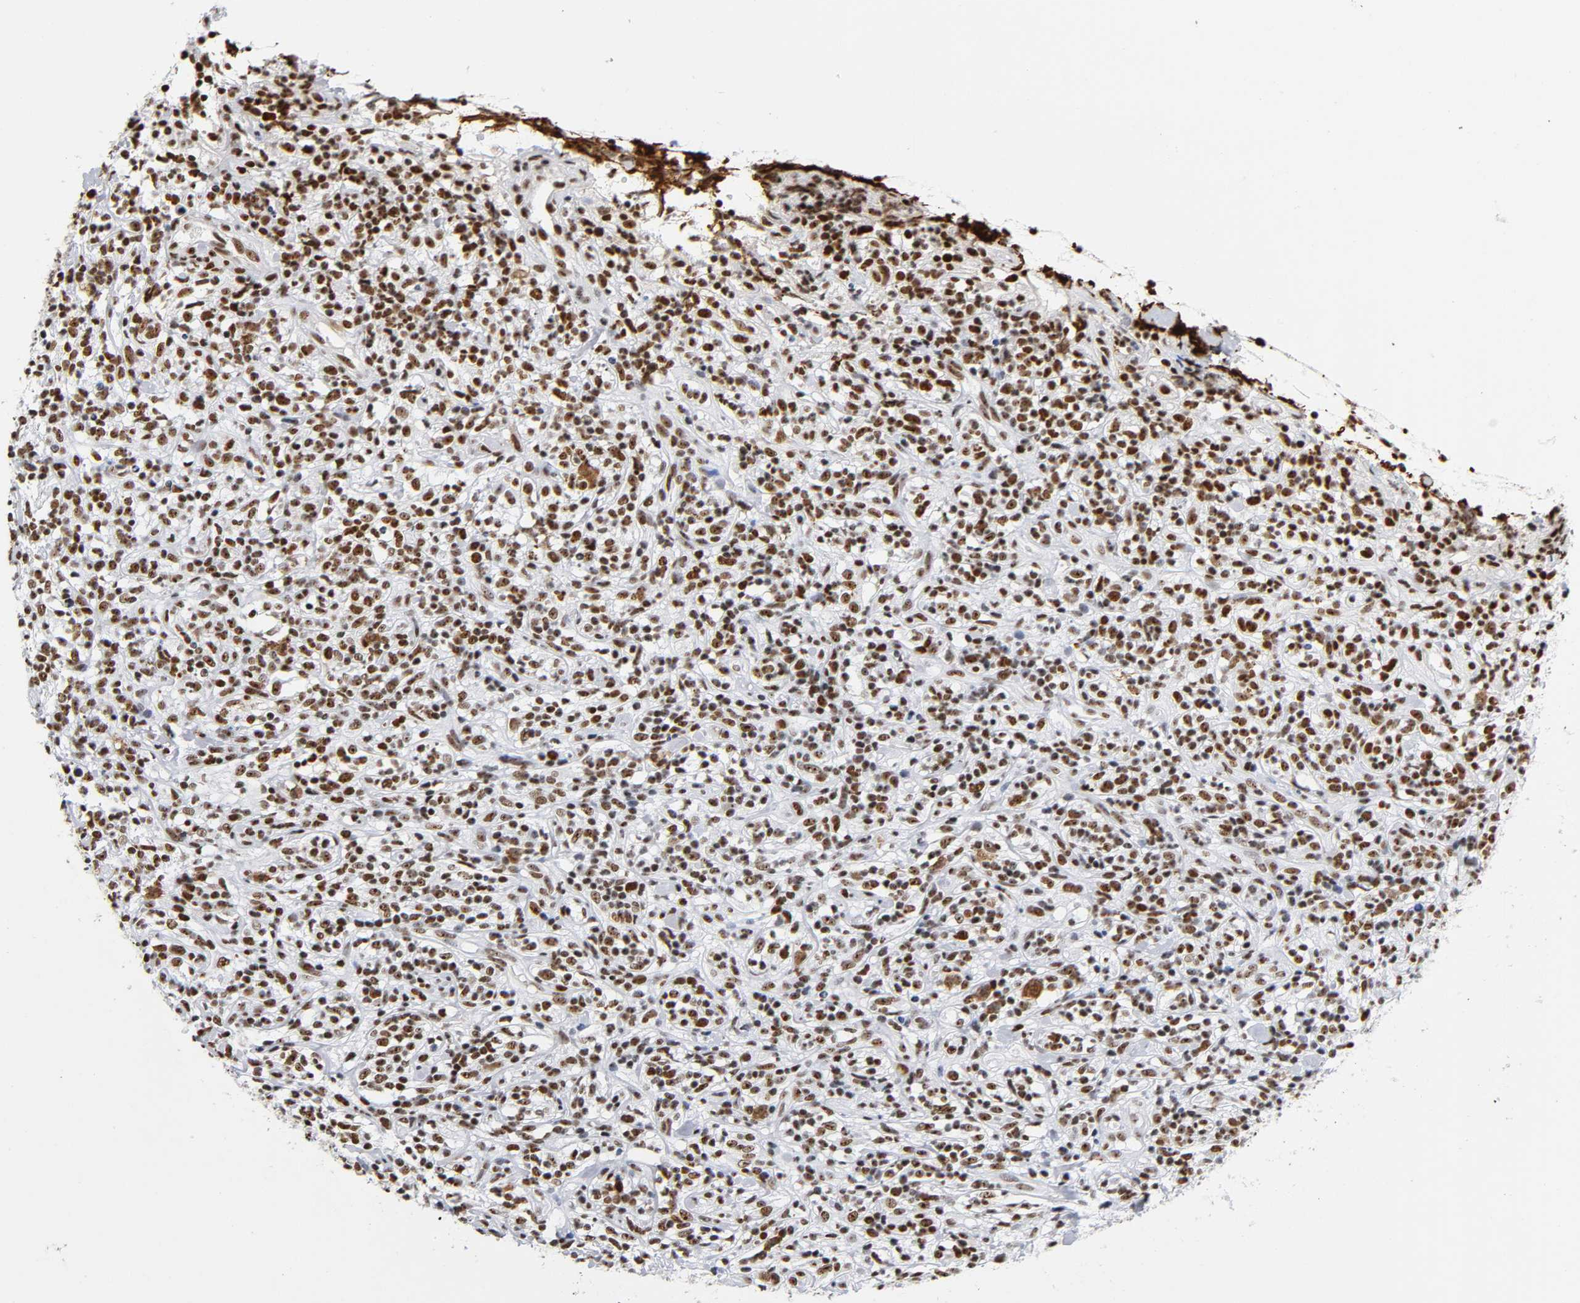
{"staining": {"intensity": "moderate", "quantity": ">75%", "location": "nuclear"}, "tissue": "lymphoma", "cell_type": "Tumor cells", "image_type": "cancer", "snomed": [{"axis": "morphology", "description": "Malignant lymphoma, non-Hodgkin's type, High grade"}, {"axis": "topography", "description": "Lymph node"}], "caption": "Immunohistochemical staining of lymphoma displays medium levels of moderate nuclear positivity in approximately >75% of tumor cells. The staining was performed using DAB (3,3'-diaminobenzidine) to visualize the protein expression in brown, while the nuclei were stained in blue with hematoxylin (Magnification: 20x).", "gene": "UBTF", "patient": {"sex": "female", "age": 73}}